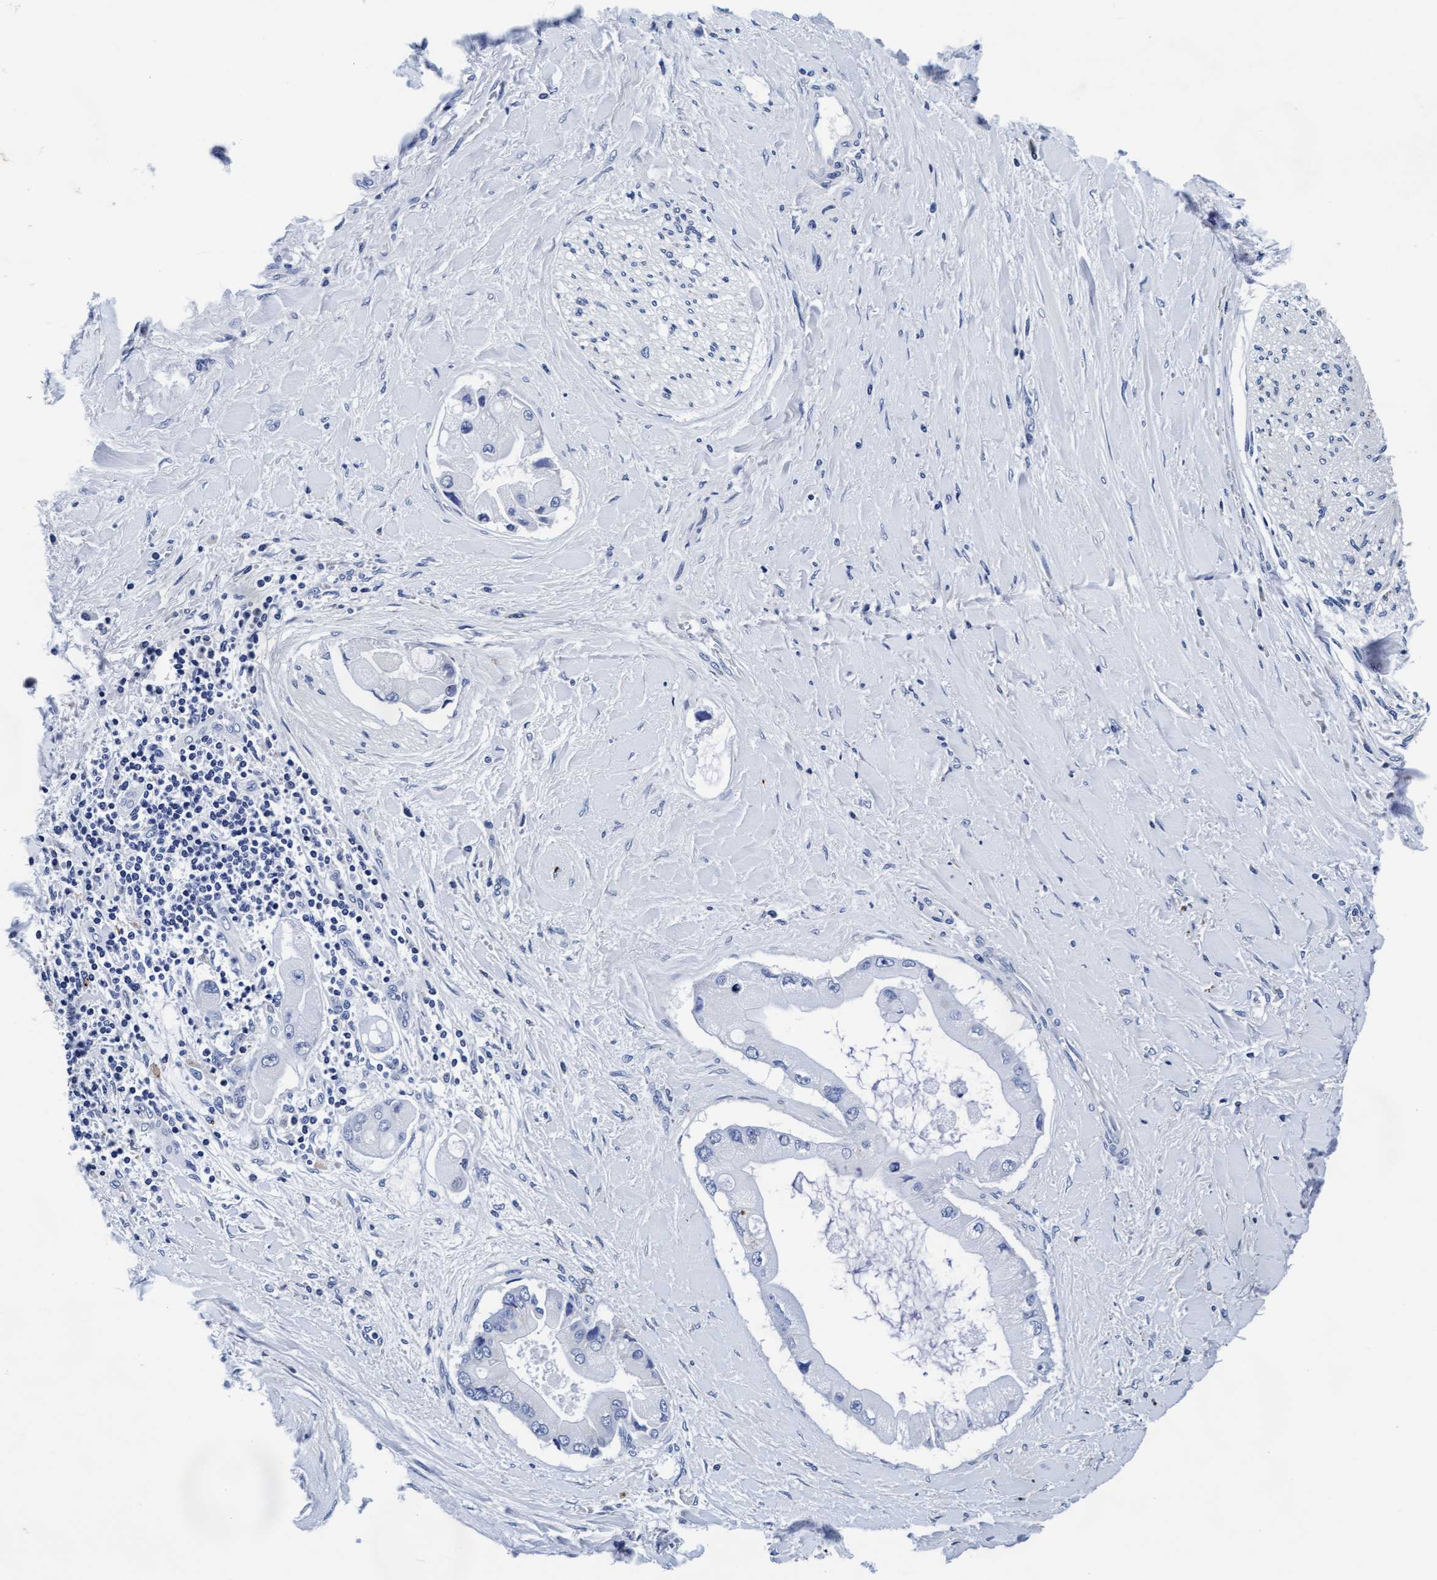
{"staining": {"intensity": "negative", "quantity": "none", "location": "none"}, "tissue": "liver cancer", "cell_type": "Tumor cells", "image_type": "cancer", "snomed": [{"axis": "morphology", "description": "Cholangiocarcinoma"}, {"axis": "topography", "description": "Liver"}], "caption": "Immunohistochemistry (IHC) of human cholangiocarcinoma (liver) exhibits no staining in tumor cells. The staining was performed using DAB (3,3'-diaminobenzidine) to visualize the protein expression in brown, while the nuclei were stained in blue with hematoxylin (Magnification: 20x).", "gene": "ARSG", "patient": {"sex": "male", "age": 50}}